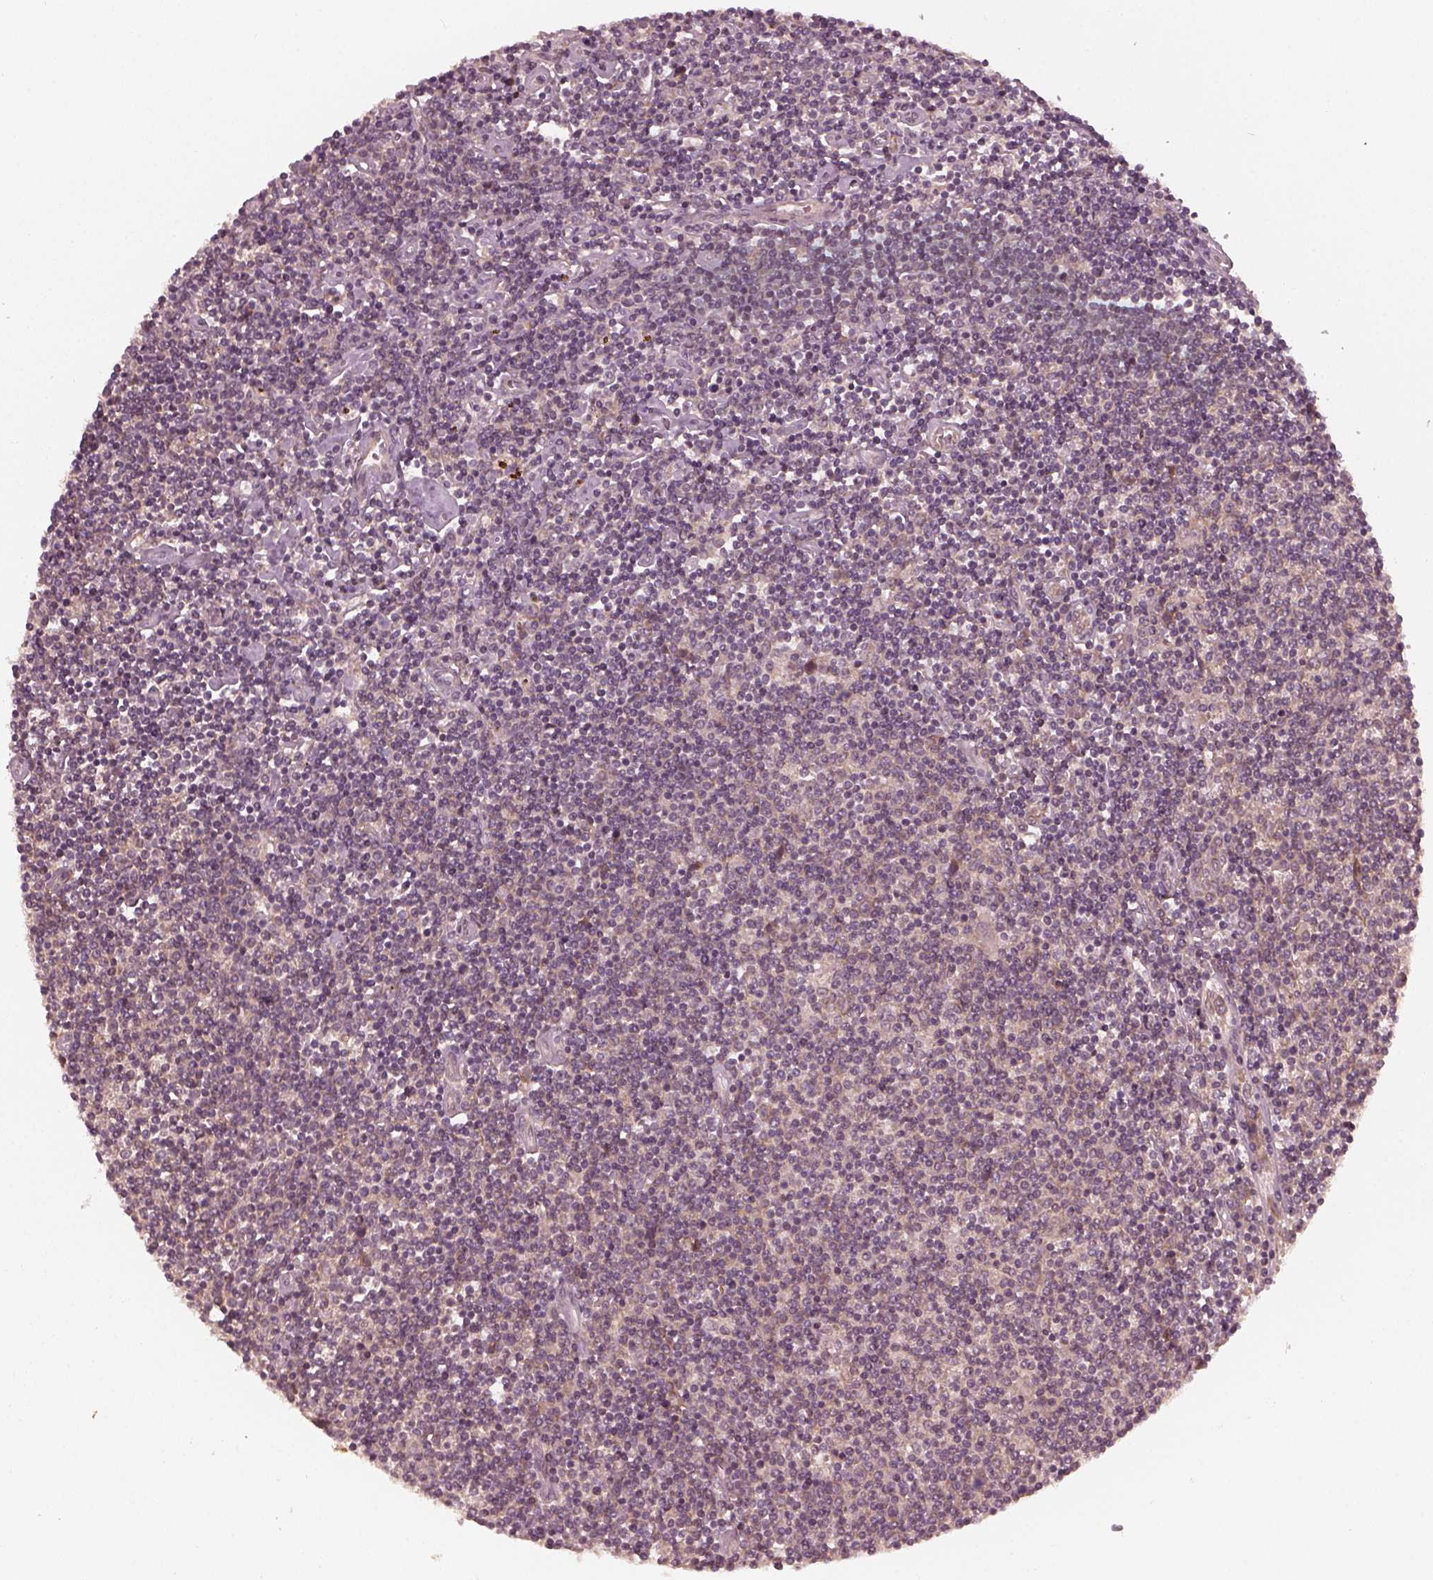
{"staining": {"intensity": "weak", "quantity": "25%-75%", "location": "cytoplasmic/membranous"}, "tissue": "lymphoma", "cell_type": "Tumor cells", "image_type": "cancer", "snomed": [{"axis": "morphology", "description": "Hodgkin's disease, NOS"}, {"axis": "topography", "description": "Lymph node"}], "caption": "The immunohistochemical stain shows weak cytoplasmic/membranous expression in tumor cells of lymphoma tissue. The staining was performed using DAB (3,3'-diaminobenzidine) to visualize the protein expression in brown, while the nuclei were stained in blue with hematoxylin (Magnification: 20x).", "gene": "FAF2", "patient": {"sex": "male", "age": 40}}